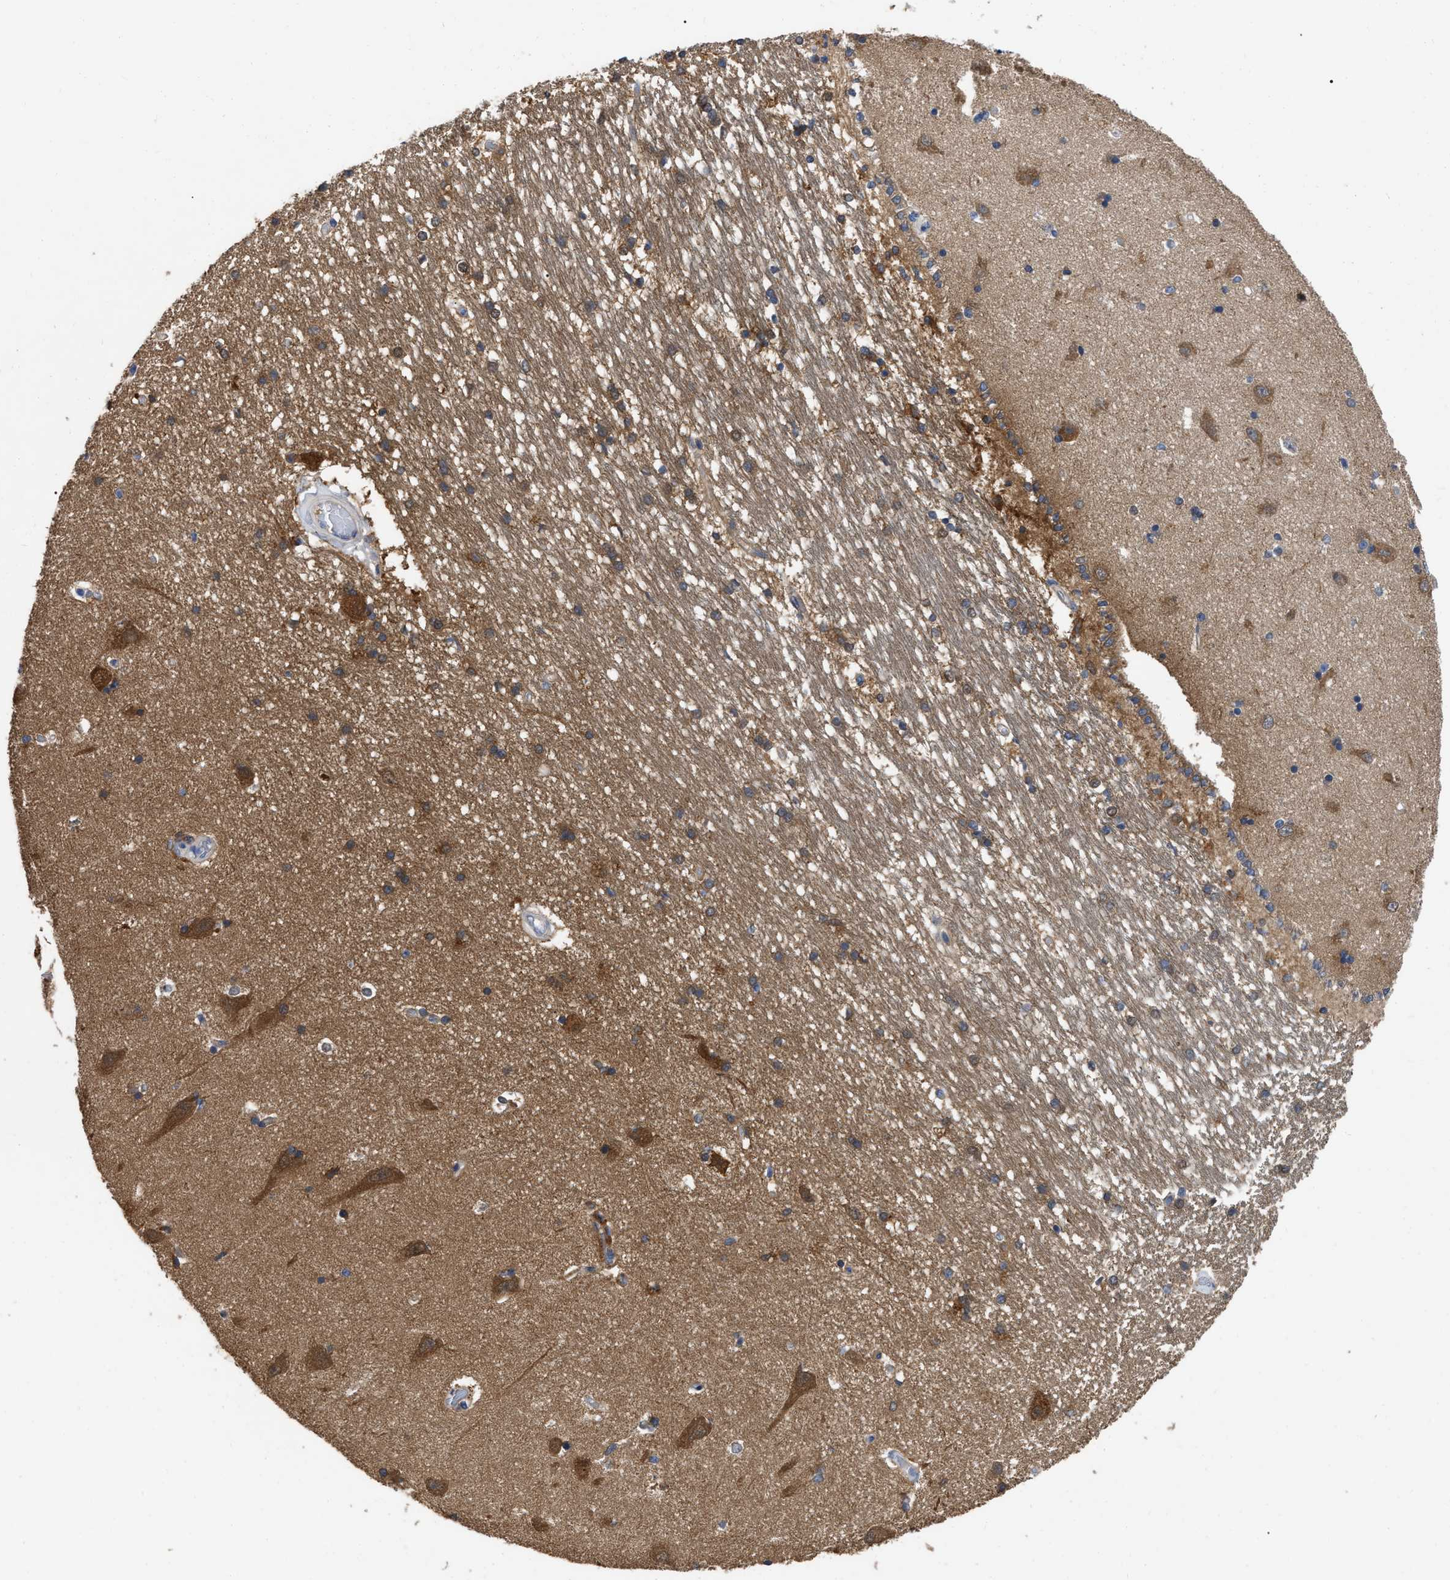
{"staining": {"intensity": "moderate", "quantity": ">75%", "location": "cytoplasmic/membranous"}, "tissue": "hippocampus", "cell_type": "Glial cells", "image_type": "normal", "snomed": [{"axis": "morphology", "description": "Normal tissue, NOS"}, {"axis": "topography", "description": "Hippocampus"}], "caption": "Approximately >75% of glial cells in benign human hippocampus exhibit moderate cytoplasmic/membranous protein positivity as visualized by brown immunohistochemical staining.", "gene": "RAP1GDS1", "patient": {"sex": "male", "age": 45}}